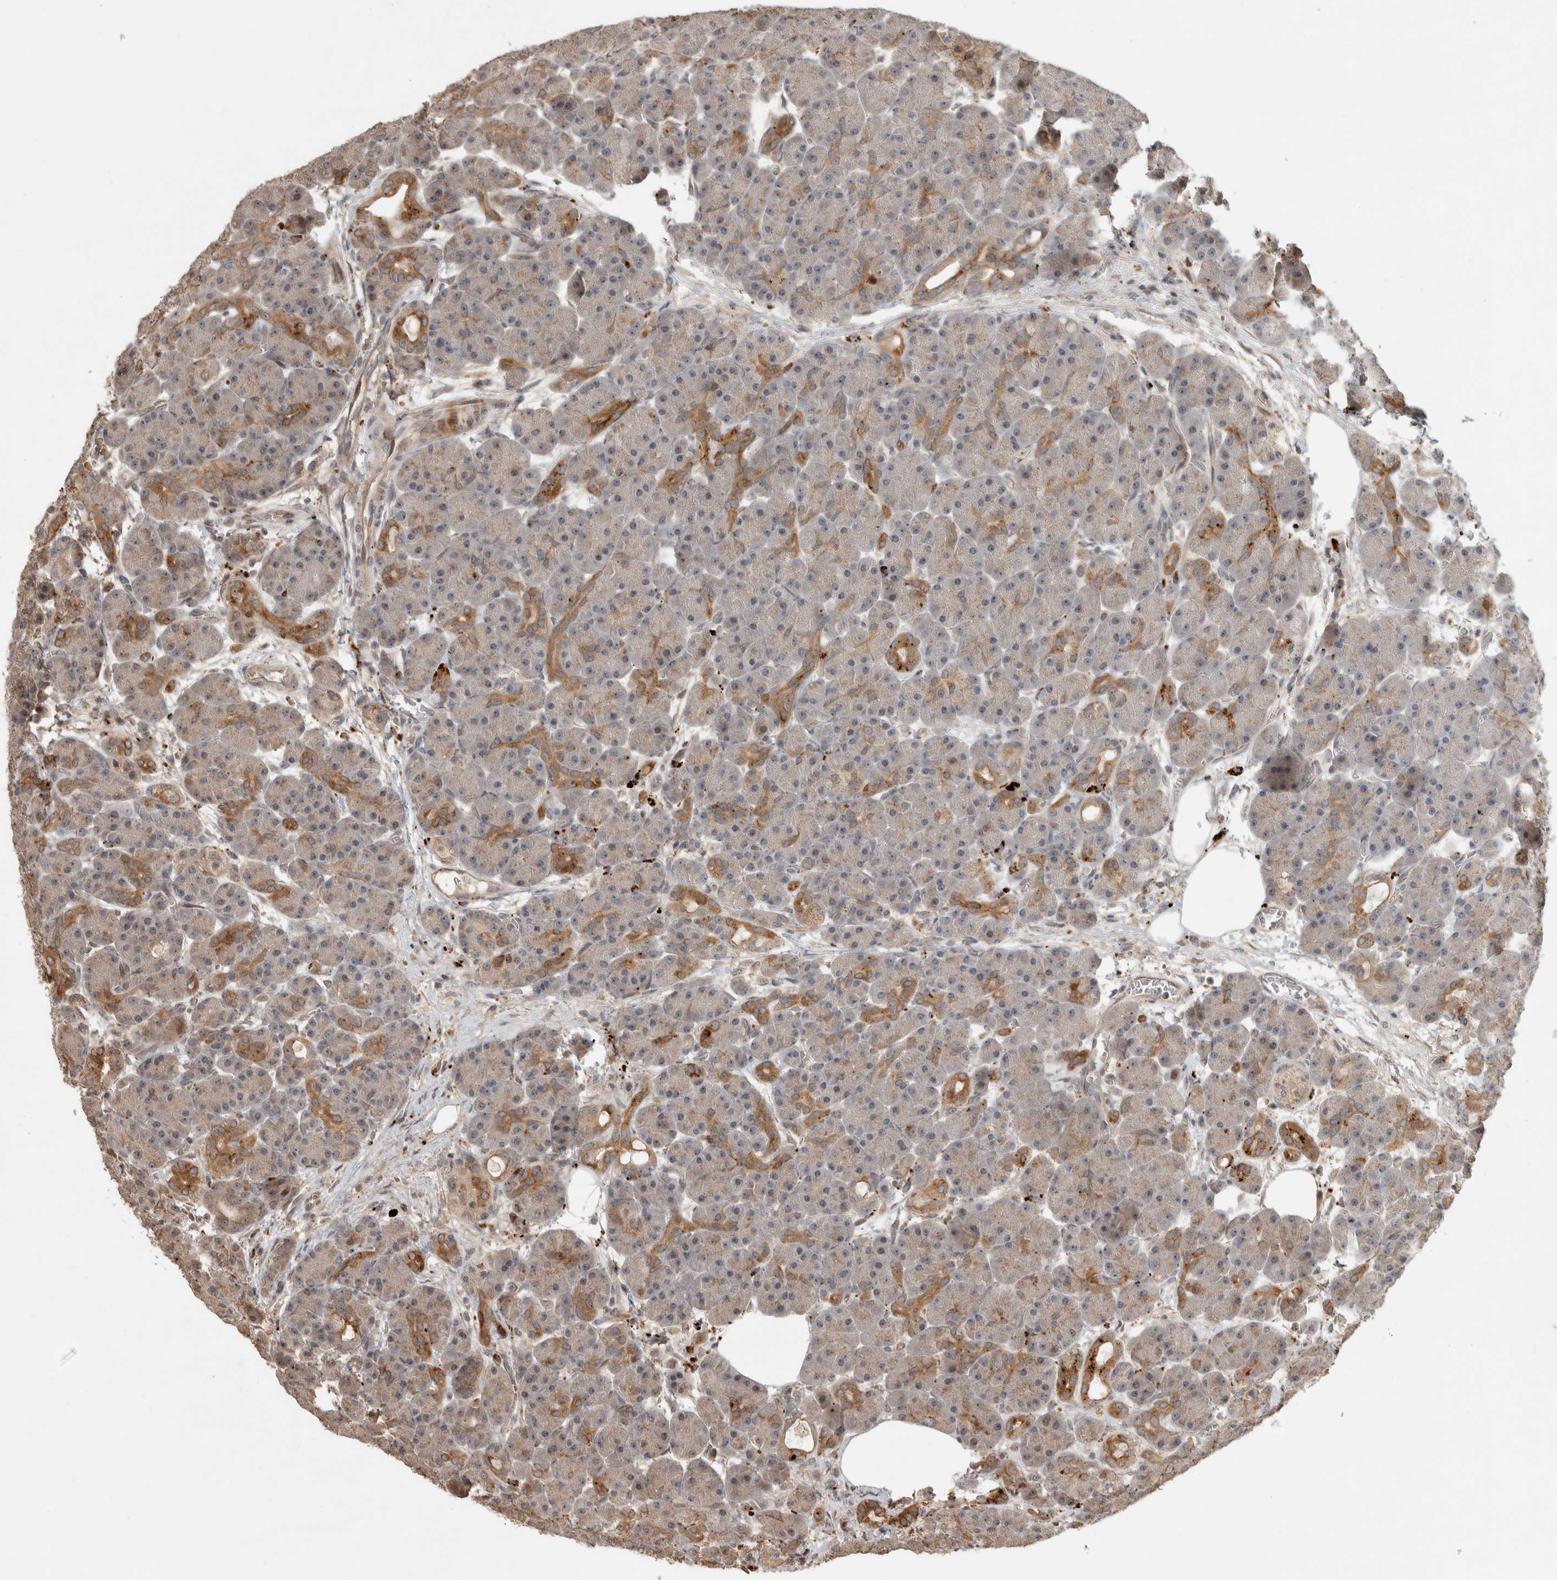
{"staining": {"intensity": "moderate", "quantity": "<25%", "location": "cytoplasmic/membranous"}, "tissue": "pancreas", "cell_type": "Exocrine glandular cells", "image_type": "normal", "snomed": [{"axis": "morphology", "description": "Normal tissue, NOS"}, {"axis": "topography", "description": "Pancreas"}], "caption": "Pancreas stained with immunohistochemistry (IHC) exhibits moderate cytoplasmic/membranous expression in approximately <25% of exocrine glandular cells.", "gene": "PITPNC1", "patient": {"sex": "male", "age": 63}}